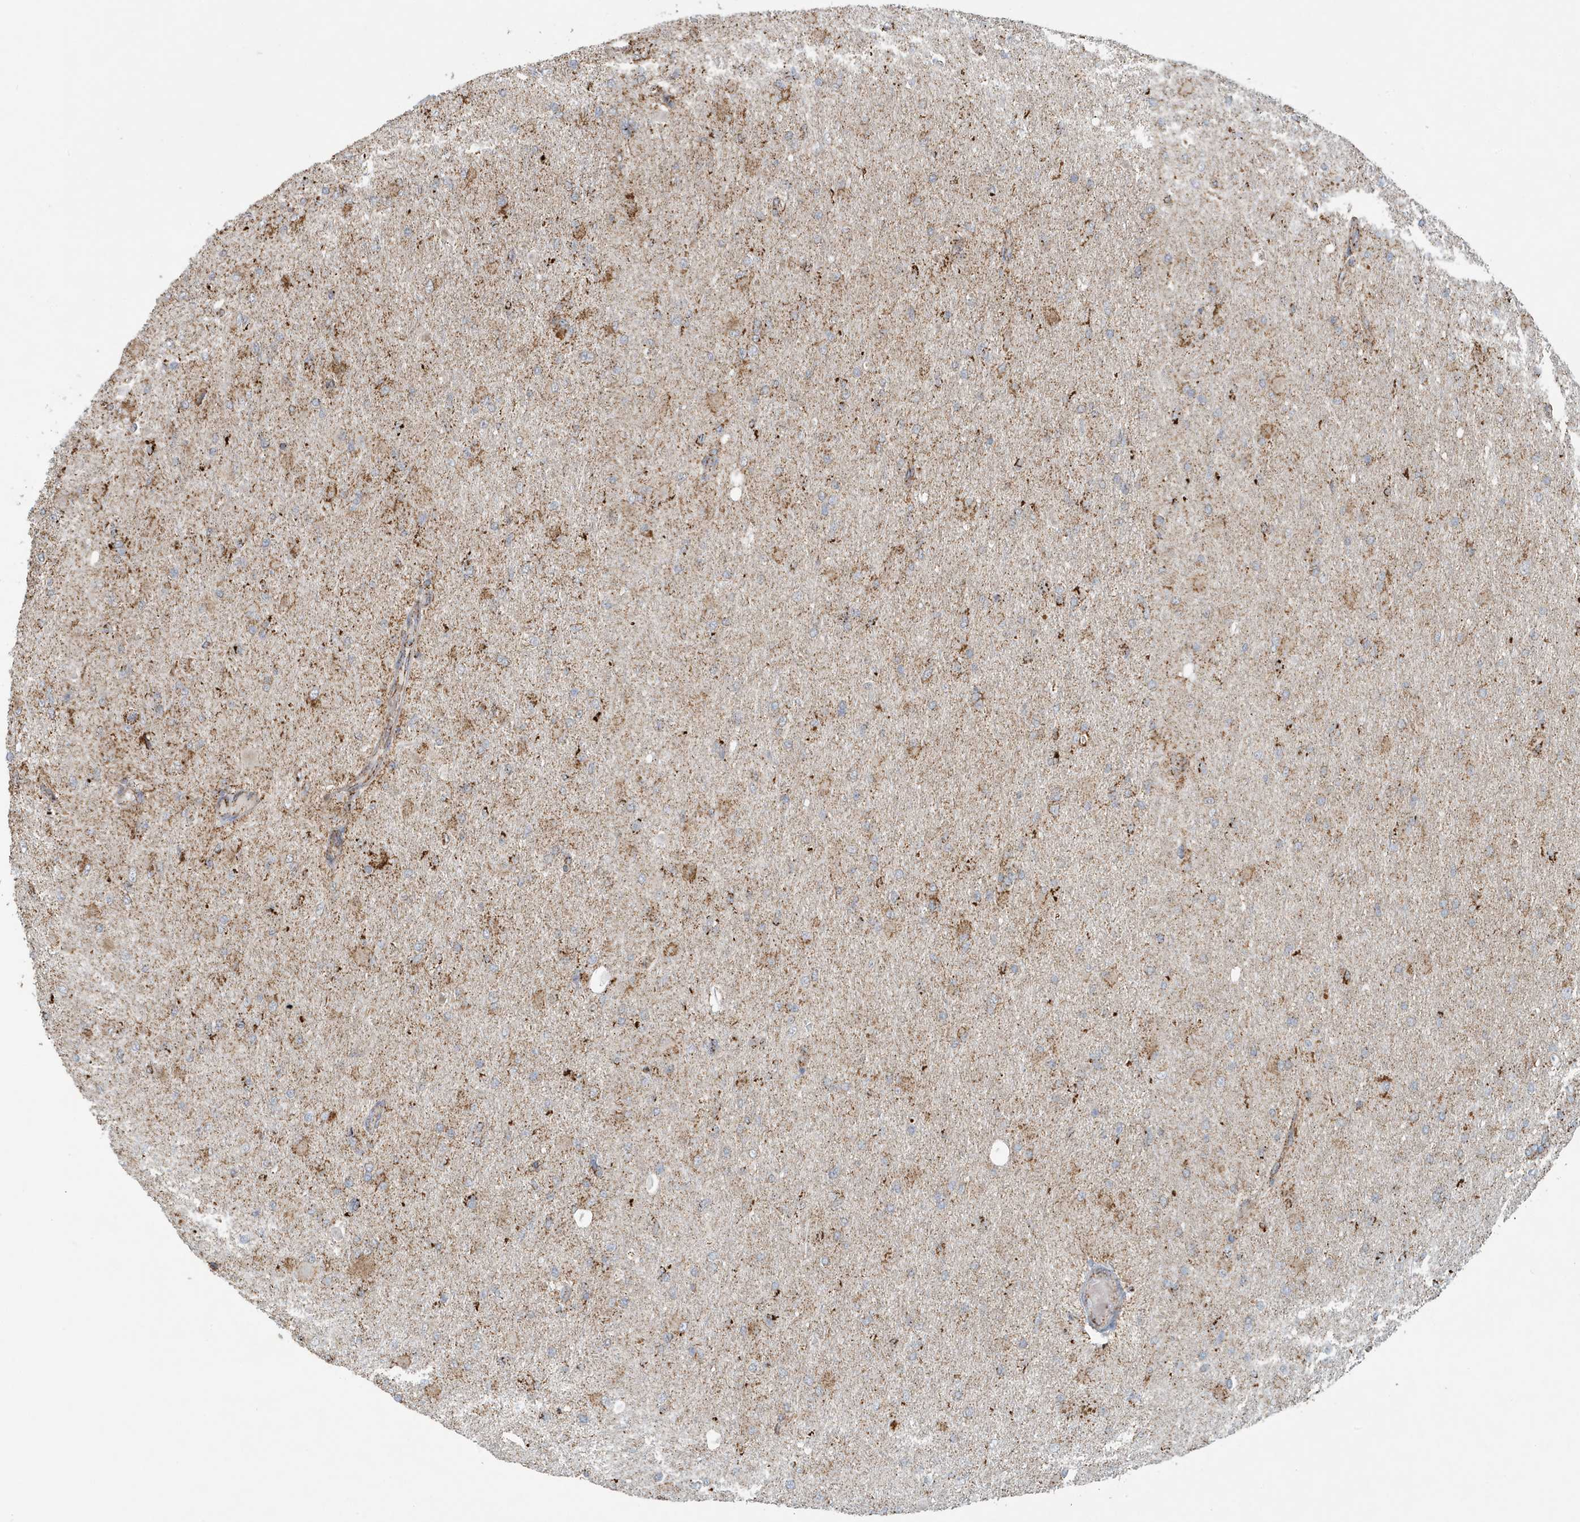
{"staining": {"intensity": "moderate", "quantity": ">75%", "location": "cytoplasmic/membranous"}, "tissue": "glioma", "cell_type": "Tumor cells", "image_type": "cancer", "snomed": [{"axis": "morphology", "description": "Glioma, malignant, High grade"}, {"axis": "topography", "description": "Cerebral cortex"}], "caption": "Immunohistochemistry (IHC) staining of malignant high-grade glioma, which reveals medium levels of moderate cytoplasmic/membranous expression in approximately >75% of tumor cells indicating moderate cytoplasmic/membranous protein staining. The staining was performed using DAB (brown) for protein detection and nuclei were counterstained in hematoxylin (blue).", "gene": "MAN1A1", "patient": {"sex": "female", "age": 36}}